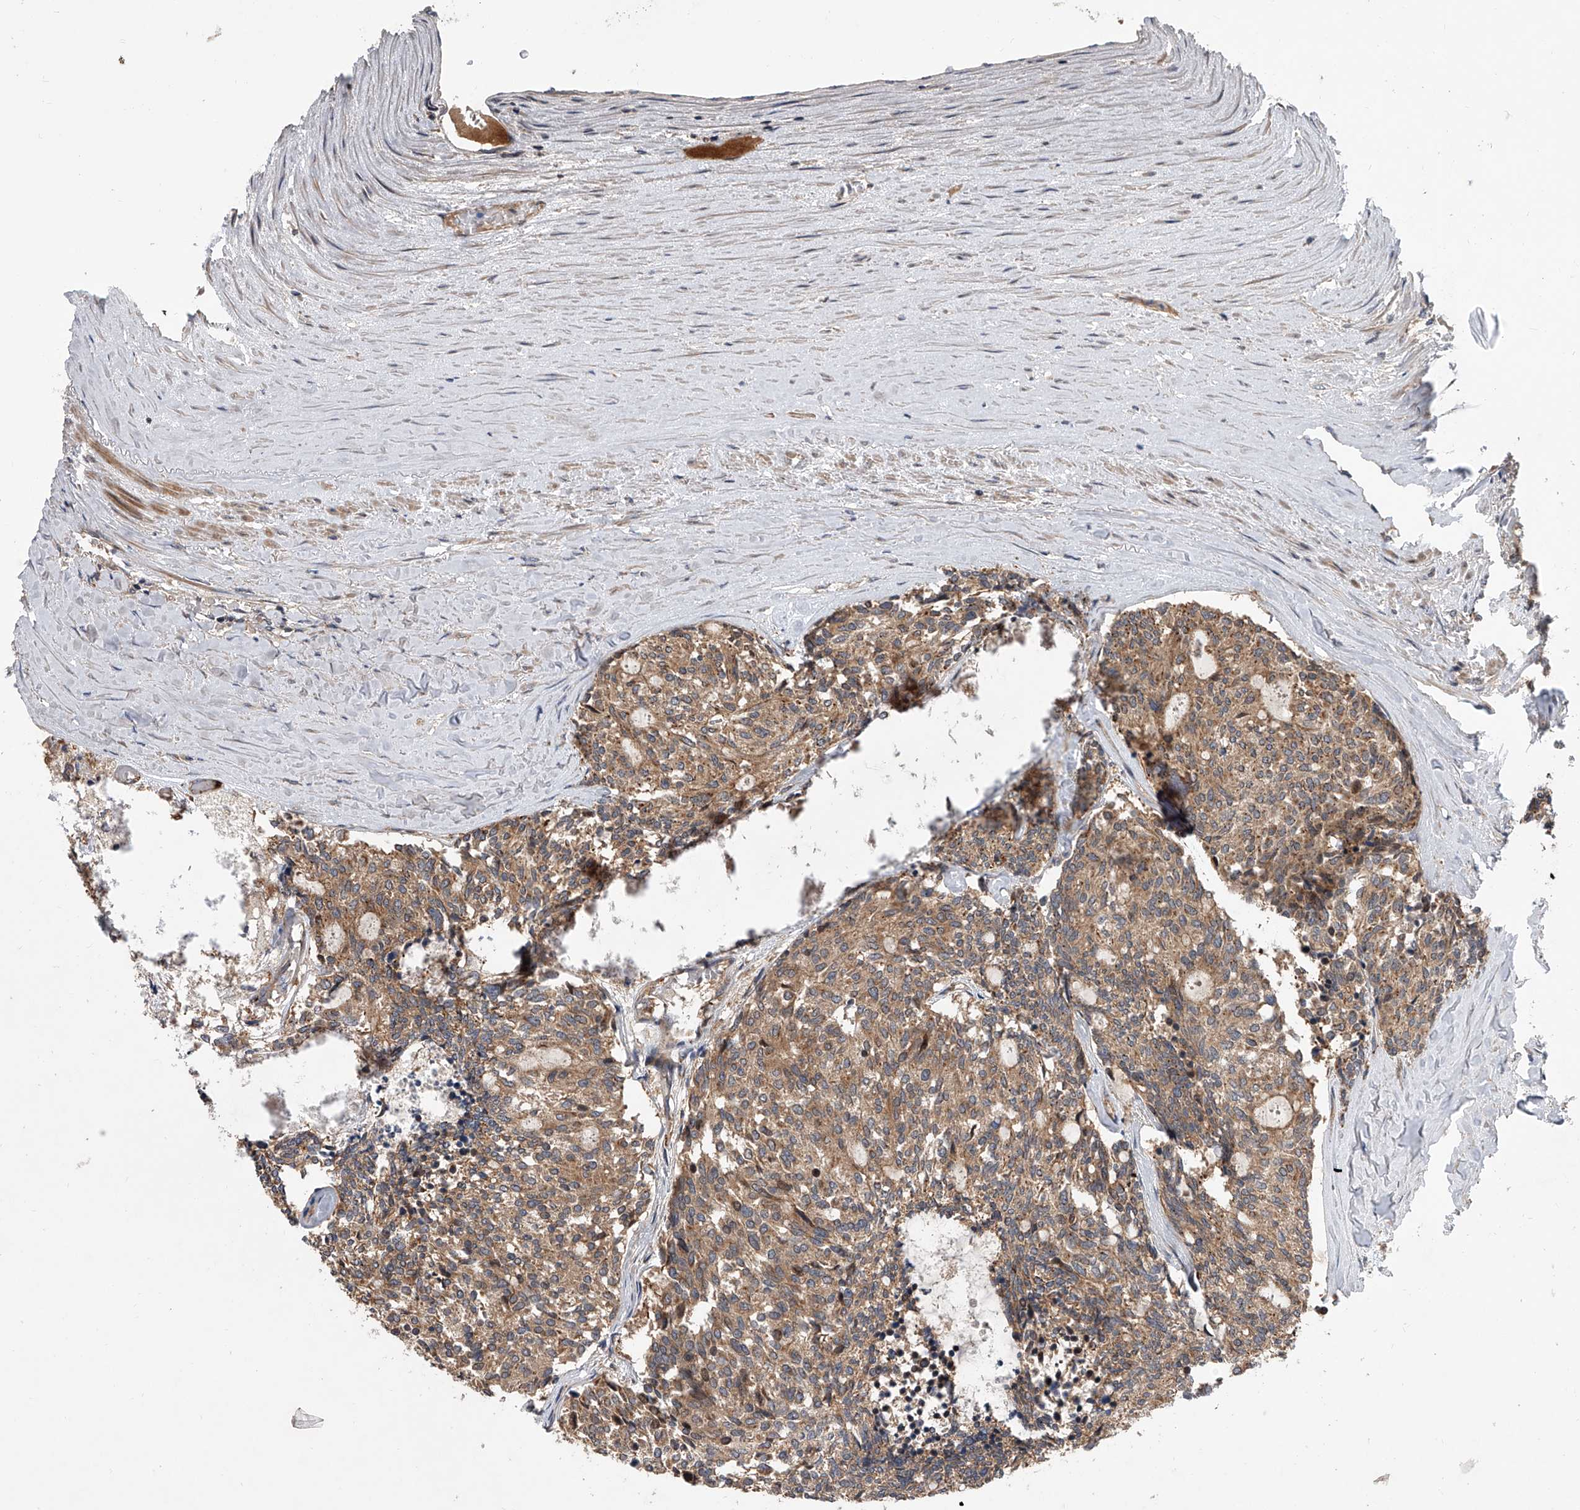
{"staining": {"intensity": "moderate", "quantity": ">75%", "location": "cytoplasmic/membranous"}, "tissue": "carcinoid", "cell_type": "Tumor cells", "image_type": "cancer", "snomed": [{"axis": "morphology", "description": "Carcinoid, malignant, NOS"}, {"axis": "topography", "description": "Pancreas"}], "caption": "IHC image of carcinoid stained for a protein (brown), which exhibits medium levels of moderate cytoplasmic/membranous positivity in about >75% of tumor cells.", "gene": "USP47", "patient": {"sex": "female", "age": 54}}